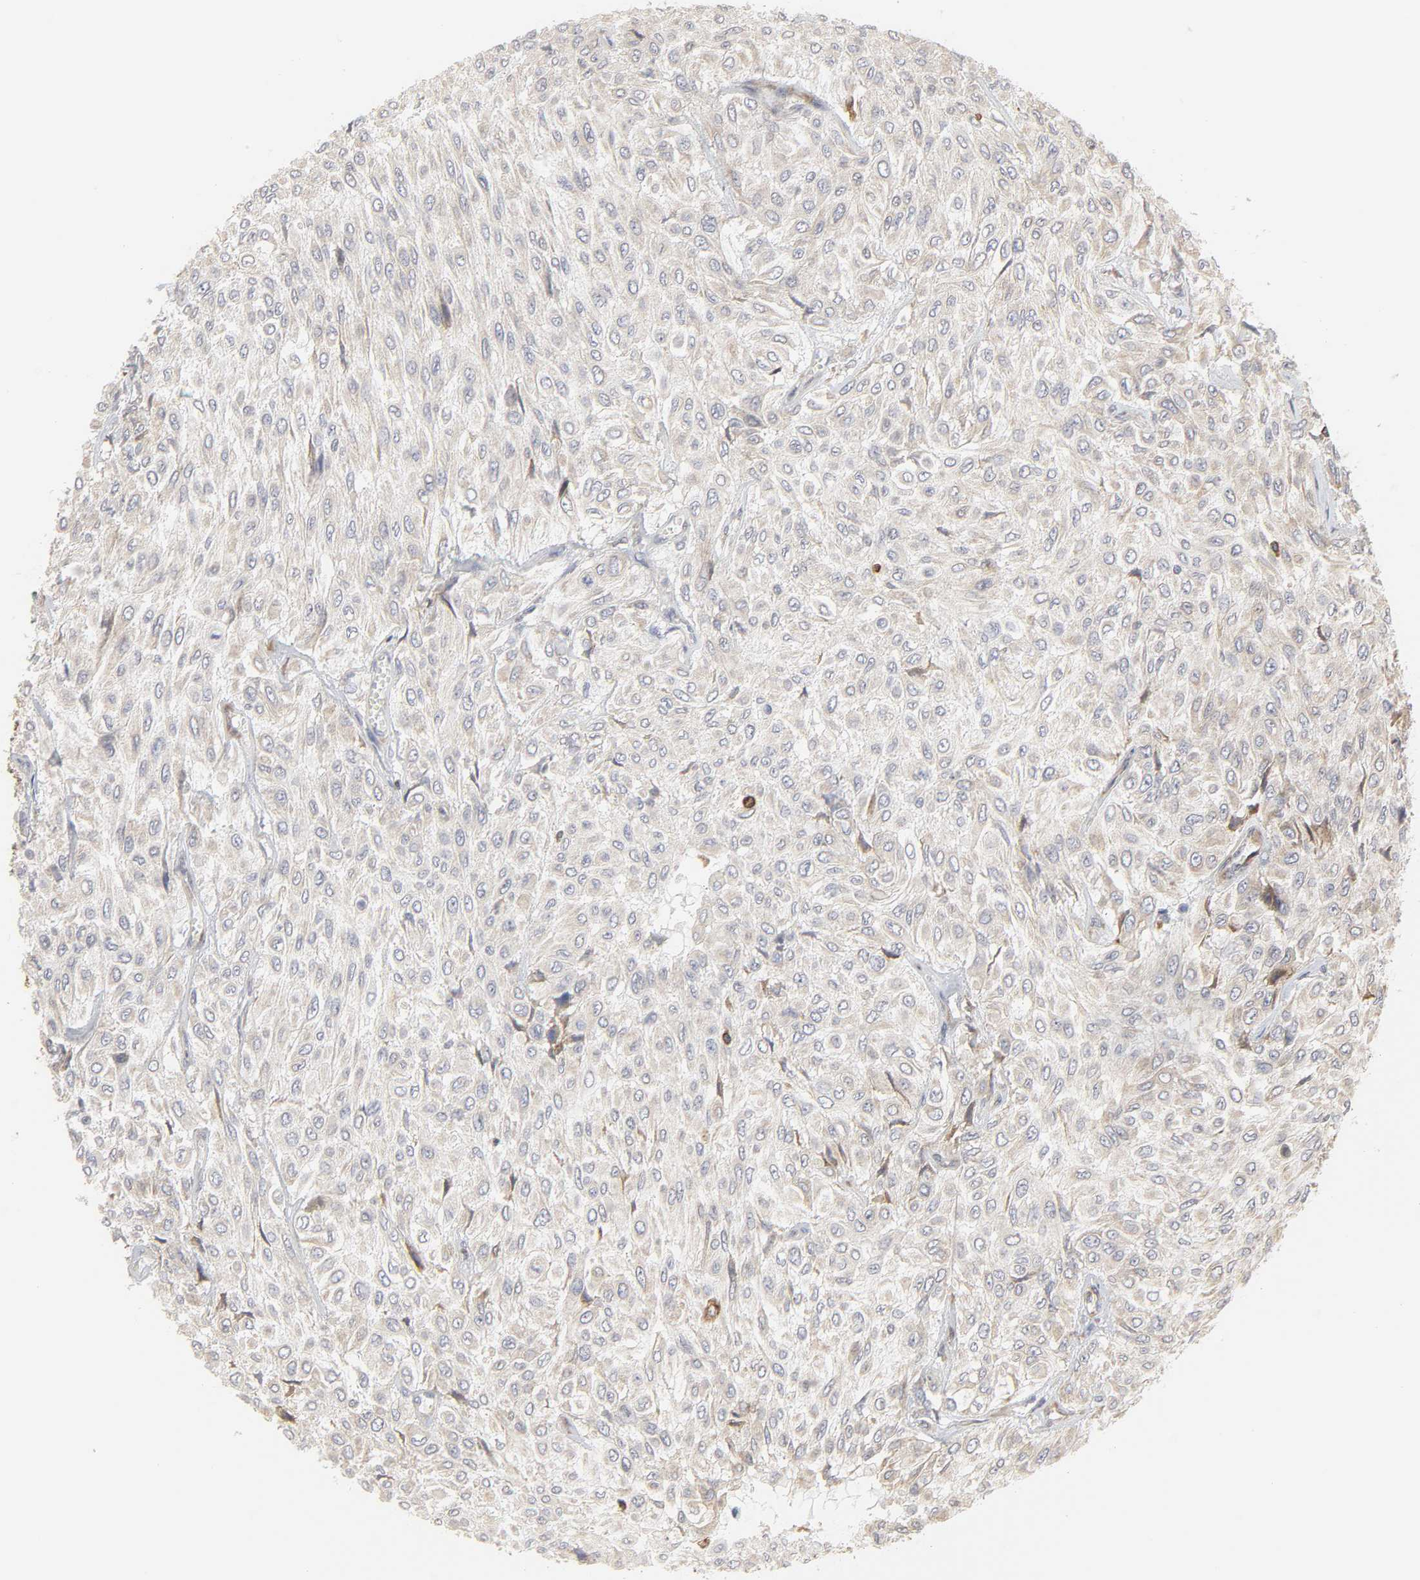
{"staining": {"intensity": "weak", "quantity": ">75%", "location": "cytoplasmic/membranous"}, "tissue": "urothelial cancer", "cell_type": "Tumor cells", "image_type": "cancer", "snomed": [{"axis": "morphology", "description": "Urothelial carcinoma, High grade"}, {"axis": "topography", "description": "Urinary bladder"}], "caption": "An IHC histopathology image of tumor tissue is shown. Protein staining in brown shows weak cytoplasmic/membranous positivity in high-grade urothelial carcinoma within tumor cells. (DAB (3,3'-diaminobenzidine) IHC with brightfield microscopy, high magnification).", "gene": "POR", "patient": {"sex": "male", "age": 57}}